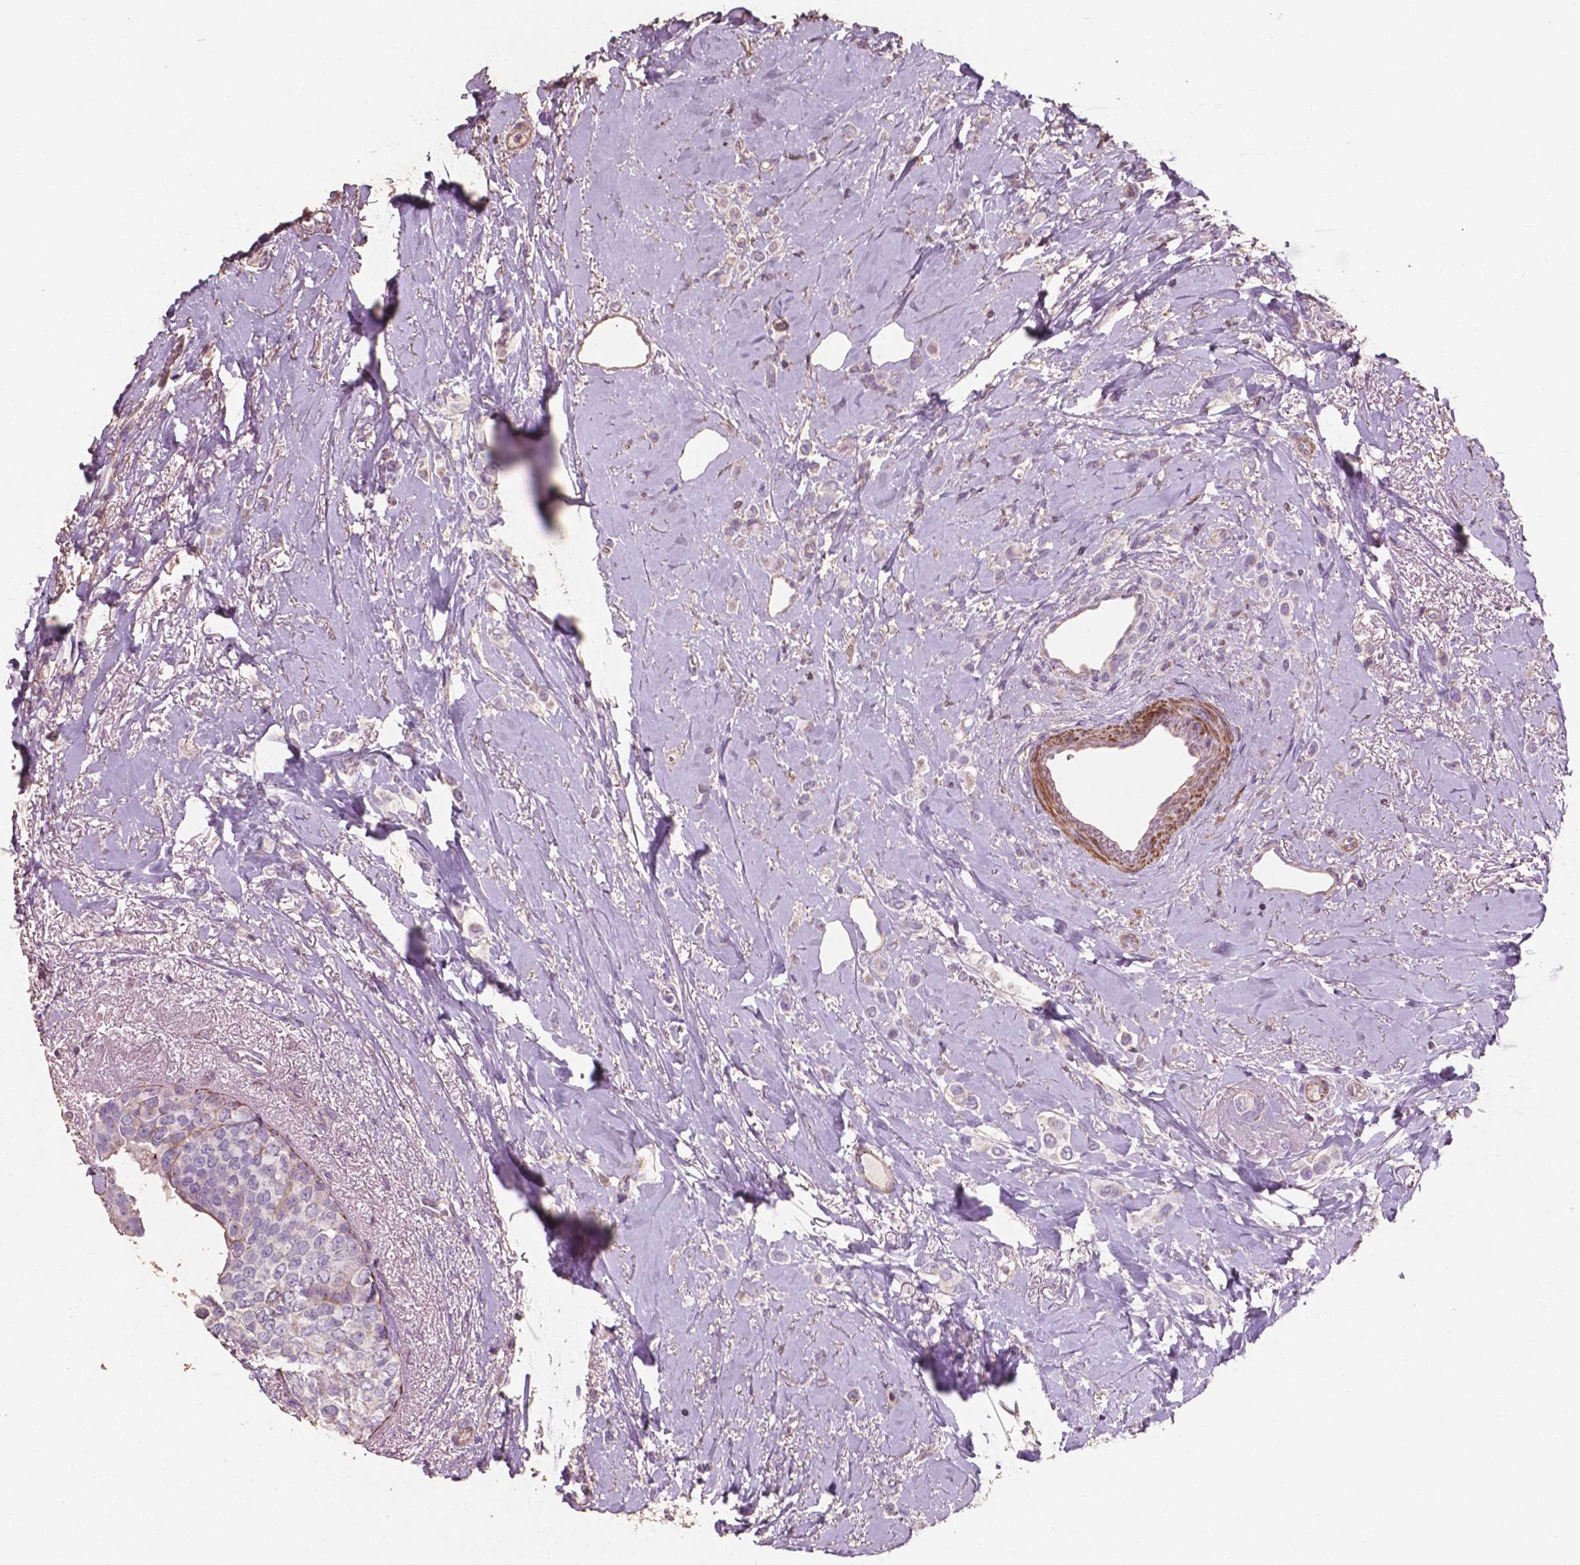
{"staining": {"intensity": "negative", "quantity": "none", "location": "none"}, "tissue": "breast cancer", "cell_type": "Tumor cells", "image_type": "cancer", "snomed": [{"axis": "morphology", "description": "Lobular carcinoma"}, {"axis": "topography", "description": "Breast"}], "caption": "Immunohistochemistry image of neoplastic tissue: breast lobular carcinoma stained with DAB (3,3'-diaminobenzidine) displays no significant protein positivity in tumor cells. (Stains: DAB IHC with hematoxylin counter stain, Microscopy: brightfield microscopy at high magnification).", "gene": "COMMD4", "patient": {"sex": "female", "age": 66}}